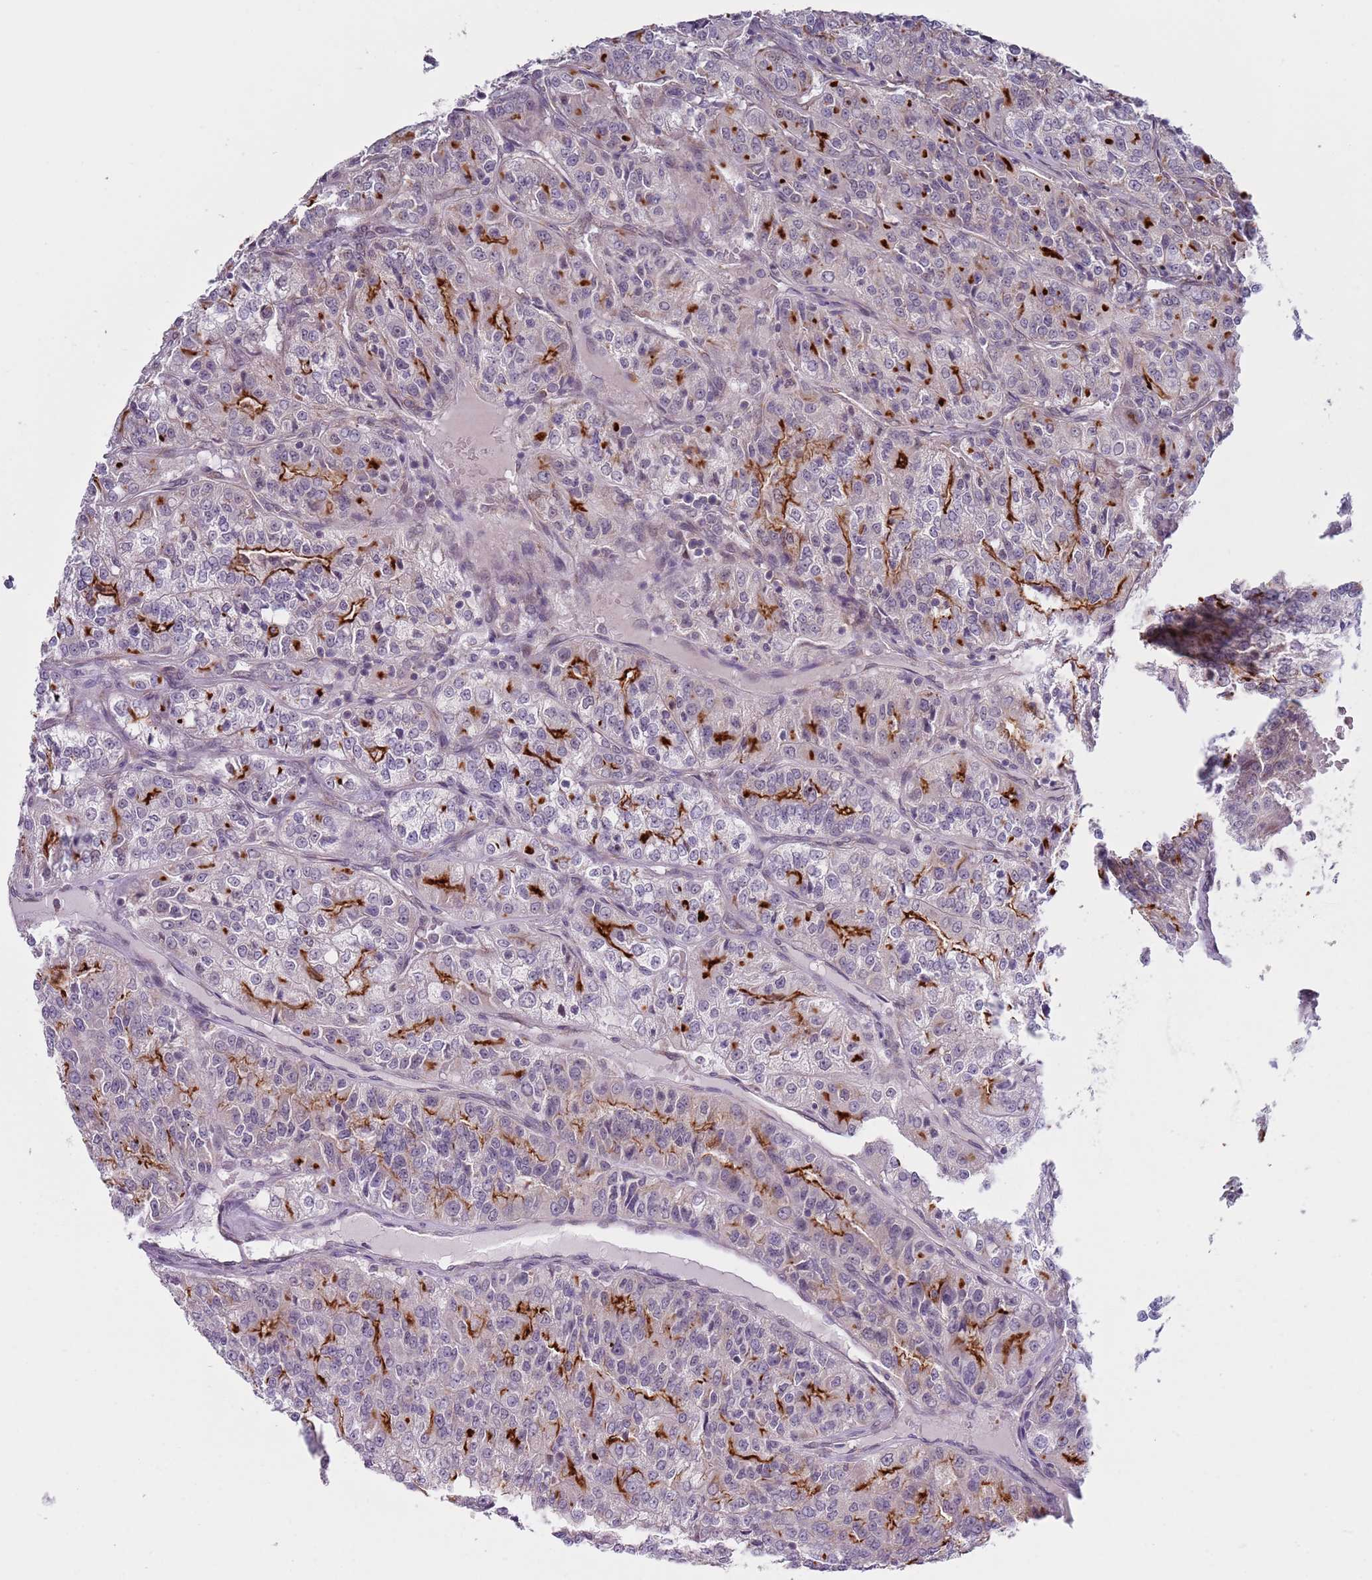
{"staining": {"intensity": "strong", "quantity": "<25%", "location": "cytoplasmic/membranous"}, "tissue": "renal cancer", "cell_type": "Tumor cells", "image_type": "cancer", "snomed": [{"axis": "morphology", "description": "Adenocarcinoma, NOS"}, {"axis": "topography", "description": "Kidney"}], "caption": "Protein expression analysis of human renal cancer (adenocarcinoma) reveals strong cytoplasmic/membranous positivity in approximately <25% of tumor cells.", "gene": "SLC25A32", "patient": {"sex": "female", "age": 63}}